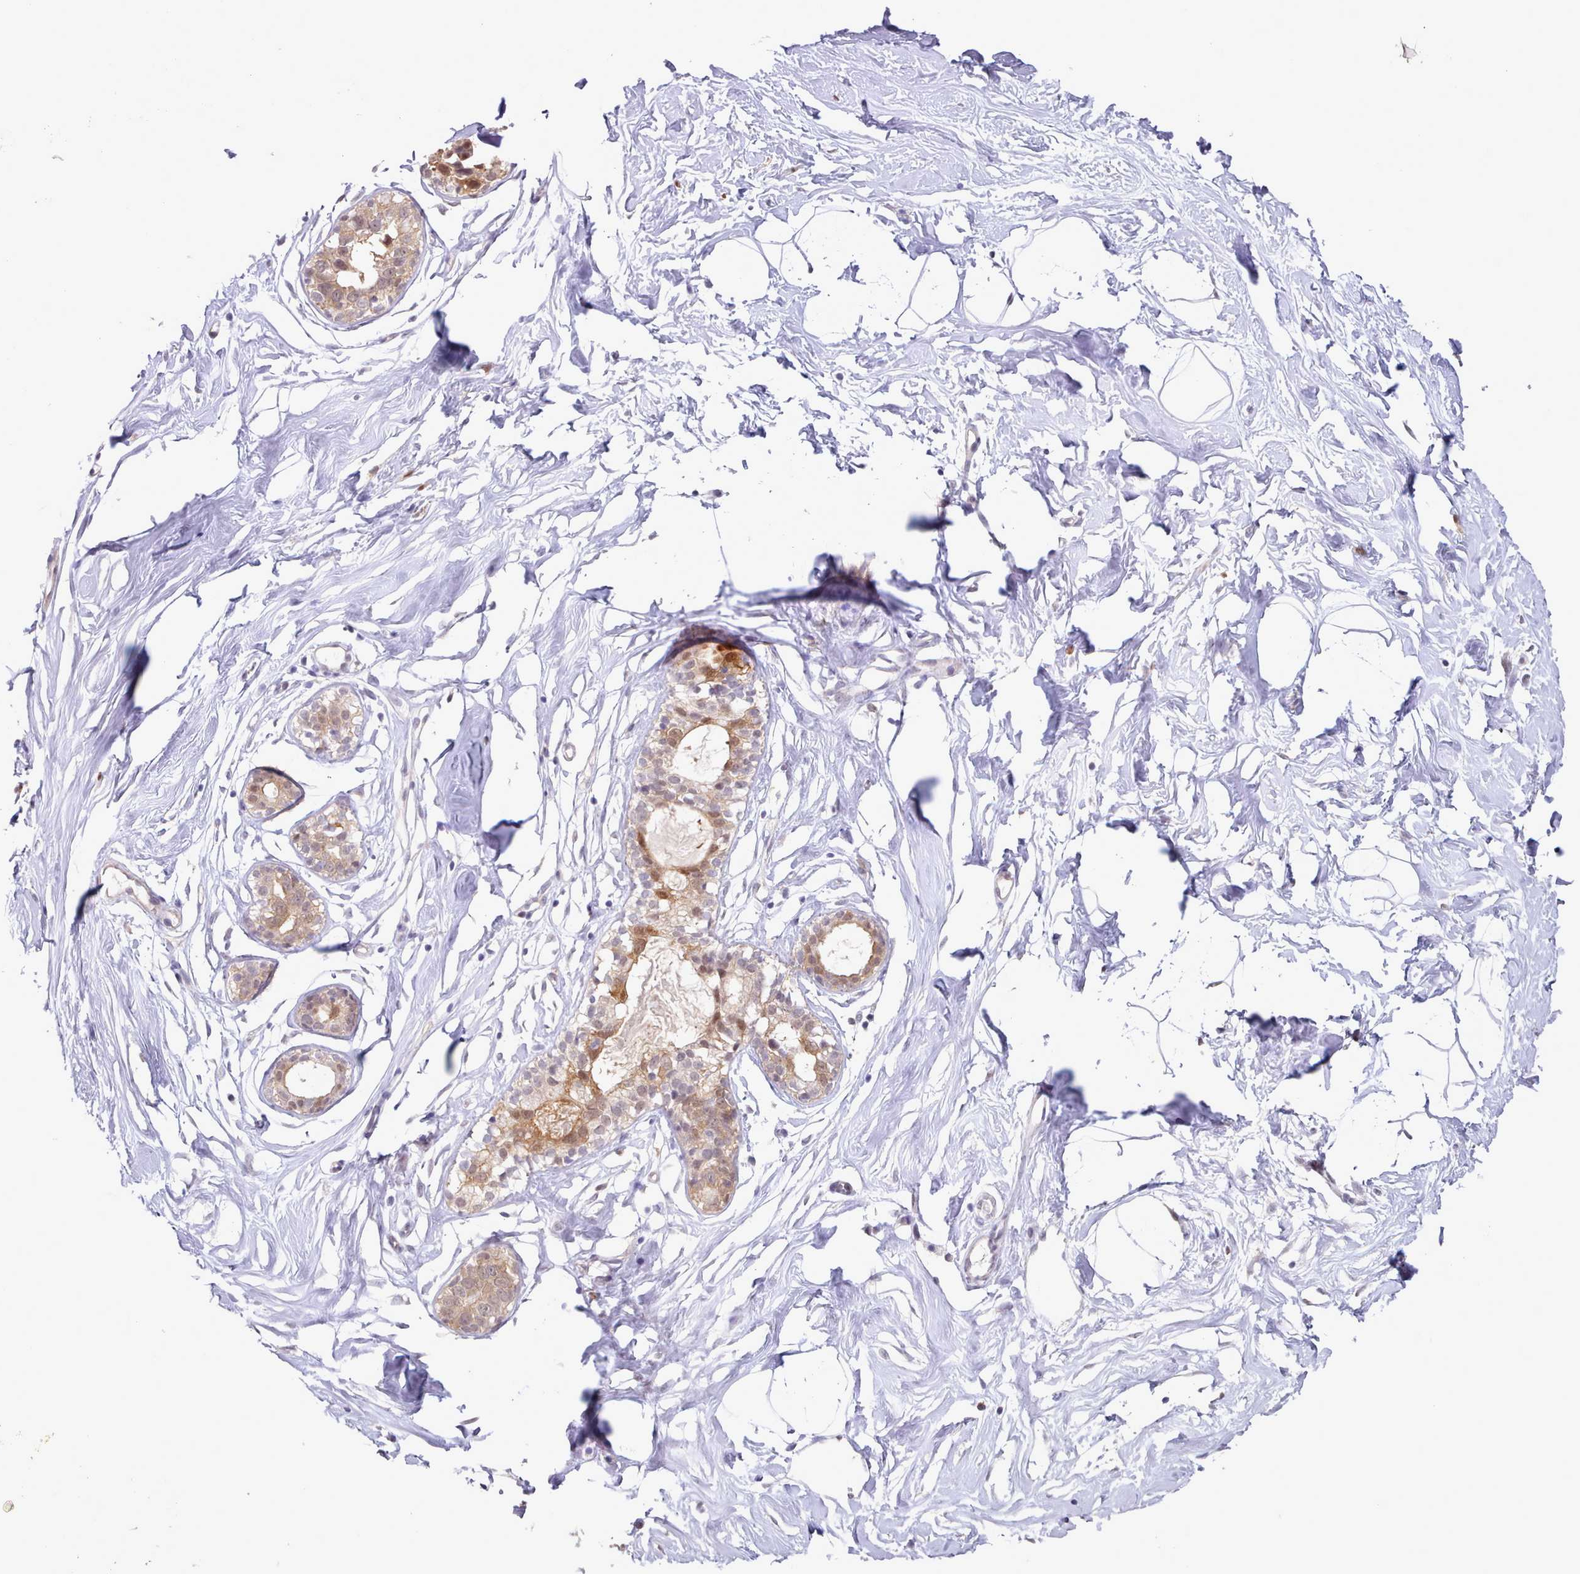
{"staining": {"intensity": "negative", "quantity": "none", "location": "none"}, "tissue": "breast", "cell_type": "Adipocytes", "image_type": "normal", "snomed": [{"axis": "morphology", "description": "Normal tissue, NOS"}, {"axis": "morphology", "description": "Adenoma, NOS"}, {"axis": "topography", "description": "Breast"}], "caption": "Breast stained for a protein using immunohistochemistry (IHC) demonstrates no positivity adipocytes.", "gene": "CES3", "patient": {"sex": "female", "age": 23}}